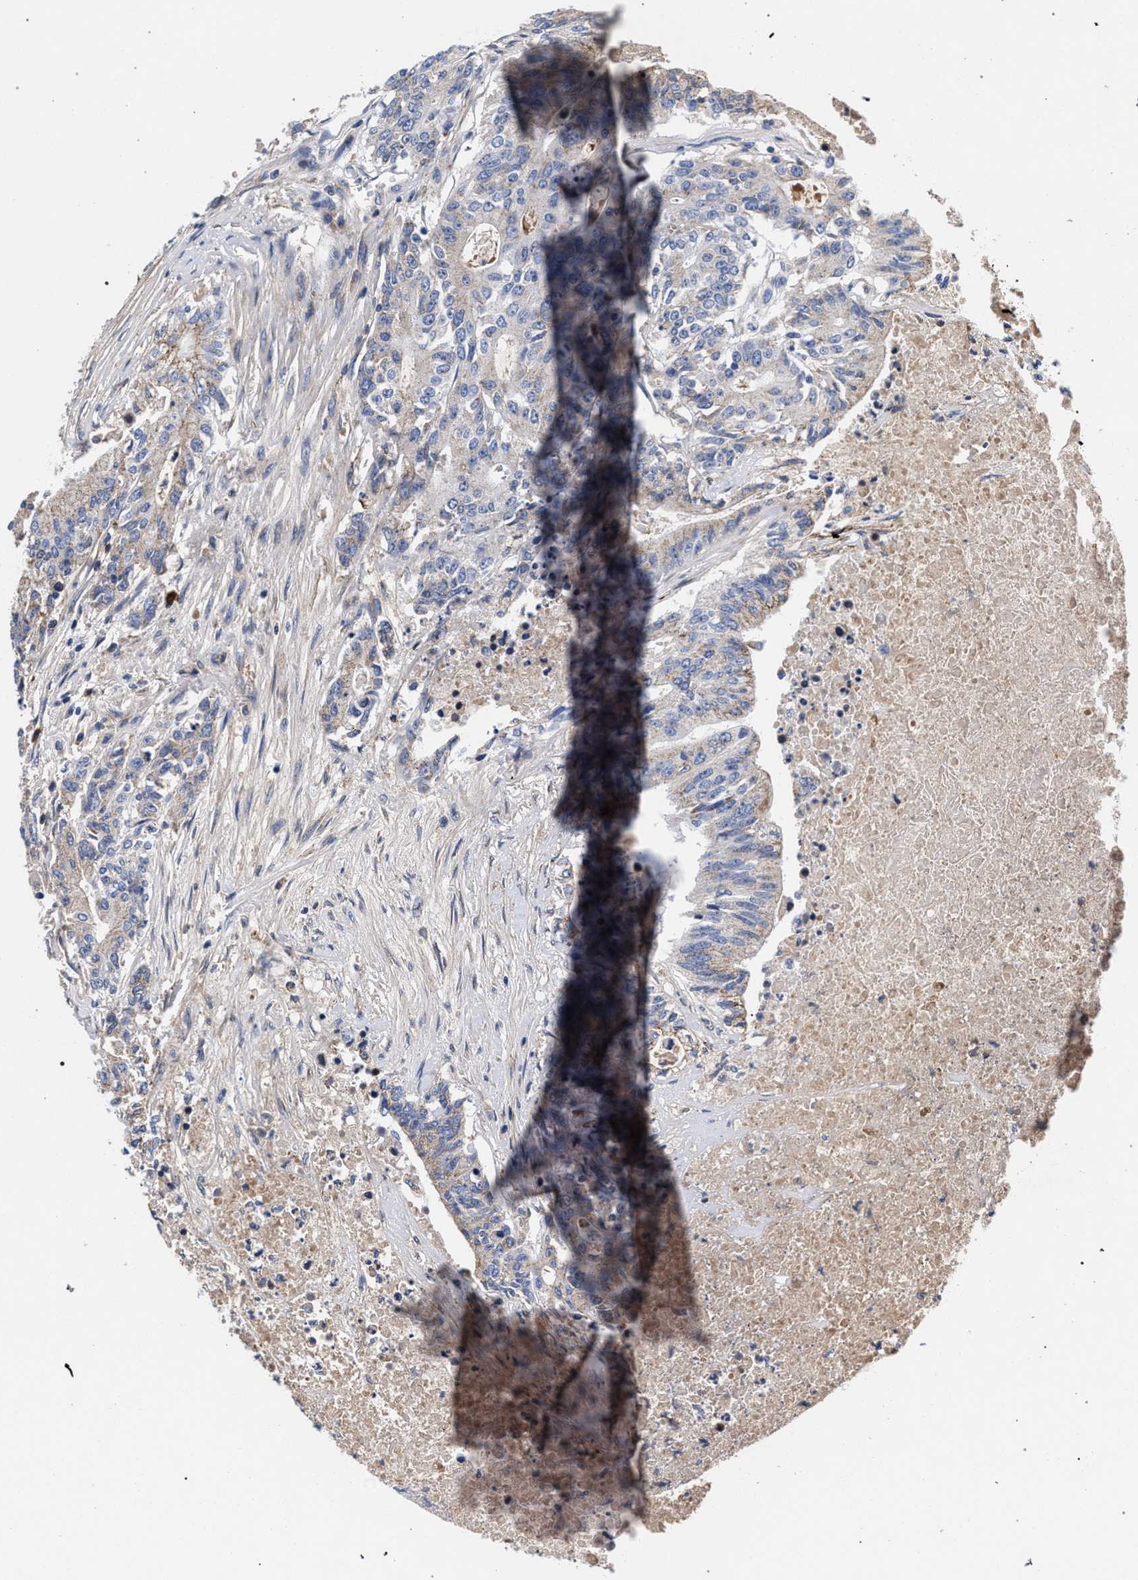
{"staining": {"intensity": "weak", "quantity": "<25%", "location": "cytoplasmic/membranous"}, "tissue": "colorectal cancer", "cell_type": "Tumor cells", "image_type": "cancer", "snomed": [{"axis": "morphology", "description": "Adenocarcinoma, NOS"}, {"axis": "topography", "description": "Colon"}], "caption": "An image of colorectal adenocarcinoma stained for a protein exhibits no brown staining in tumor cells.", "gene": "ACOX1", "patient": {"sex": "female", "age": 77}}